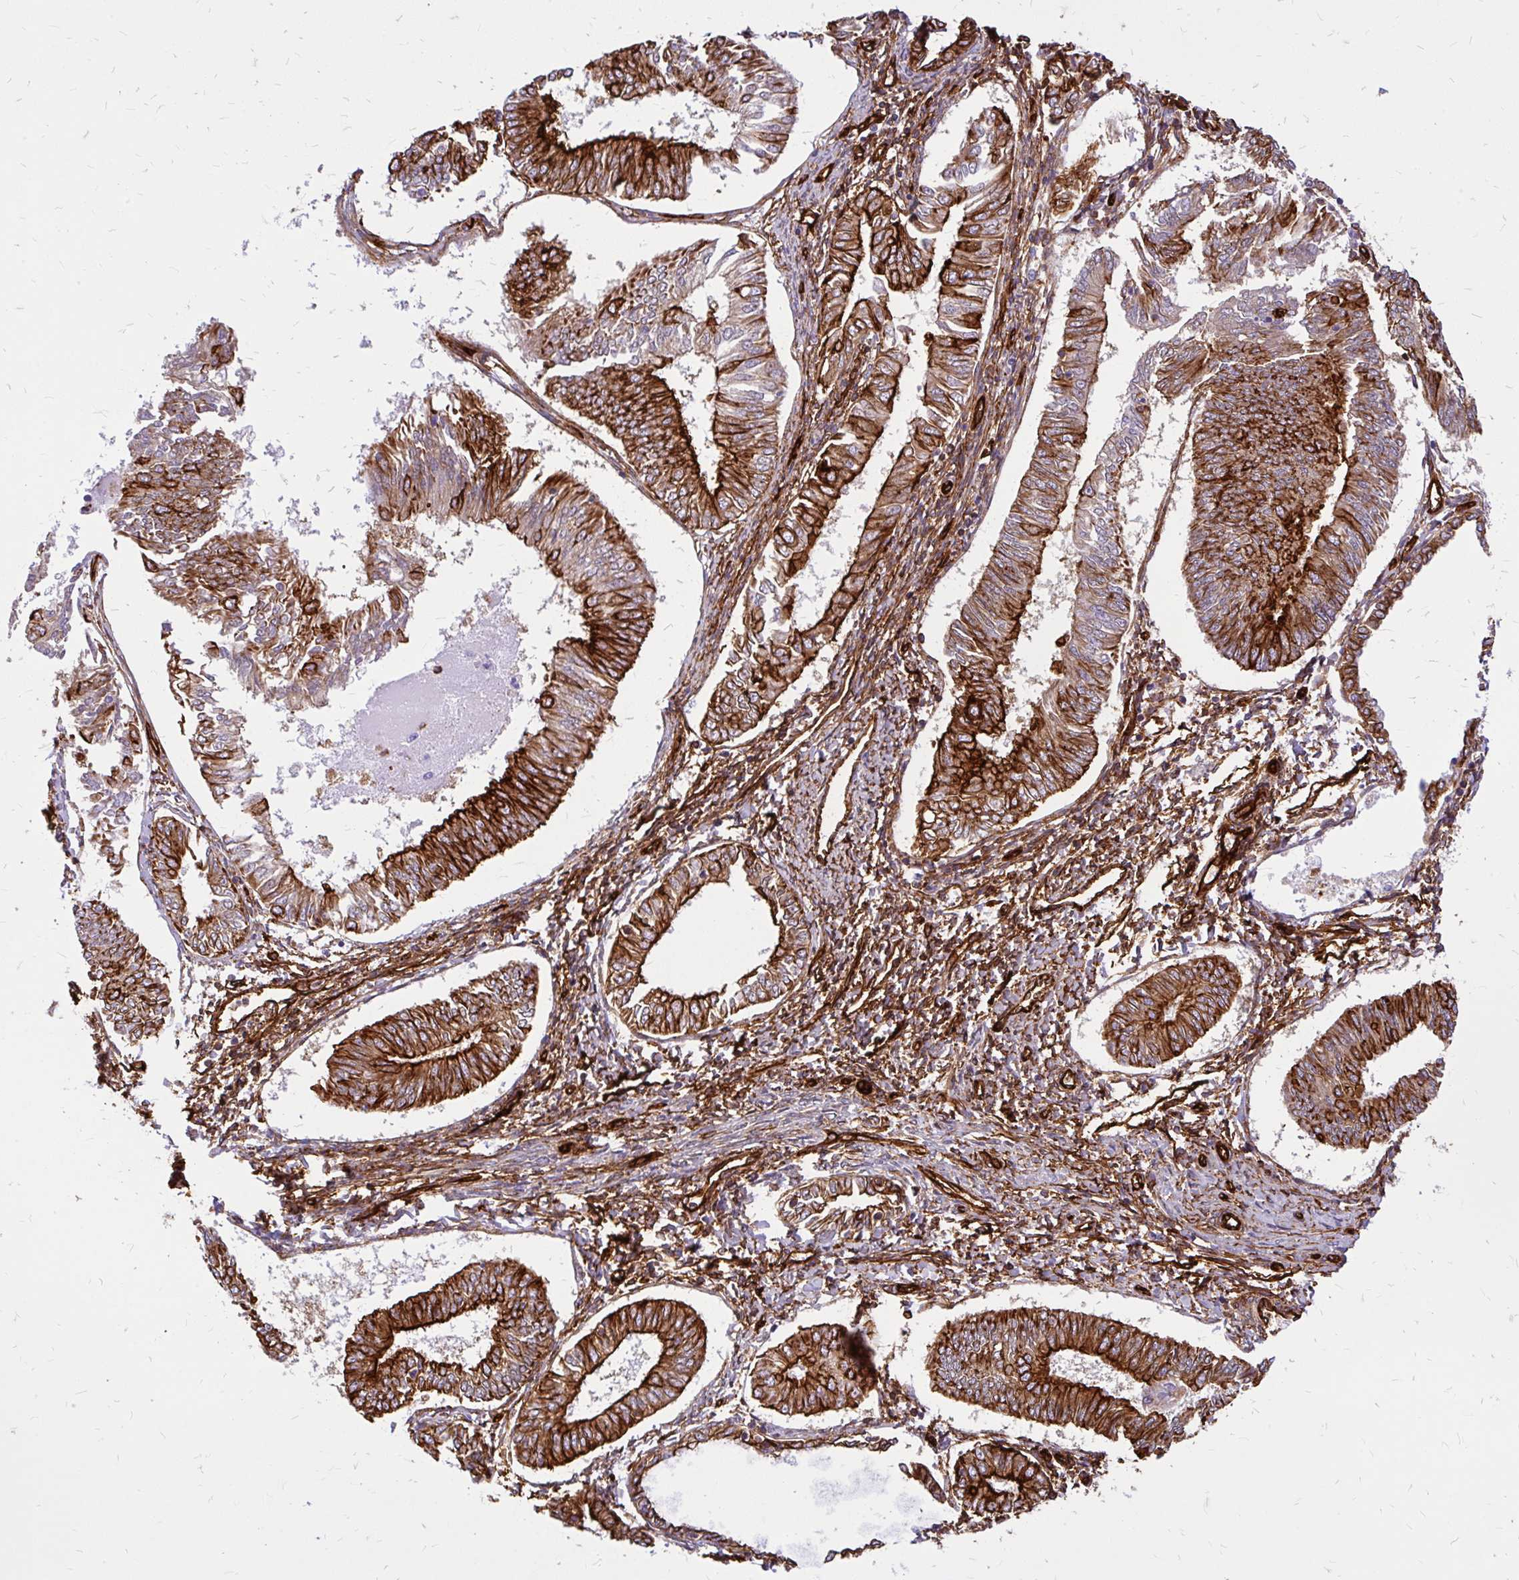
{"staining": {"intensity": "strong", "quantity": ">75%", "location": "cytoplasmic/membranous"}, "tissue": "endometrial cancer", "cell_type": "Tumor cells", "image_type": "cancer", "snomed": [{"axis": "morphology", "description": "Adenocarcinoma, NOS"}, {"axis": "topography", "description": "Endometrium"}], "caption": "Protein analysis of endometrial adenocarcinoma tissue displays strong cytoplasmic/membranous staining in approximately >75% of tumor cells.", "gene": "MAP1LC3B", "patient": {"sex": "female", "age": 58}}